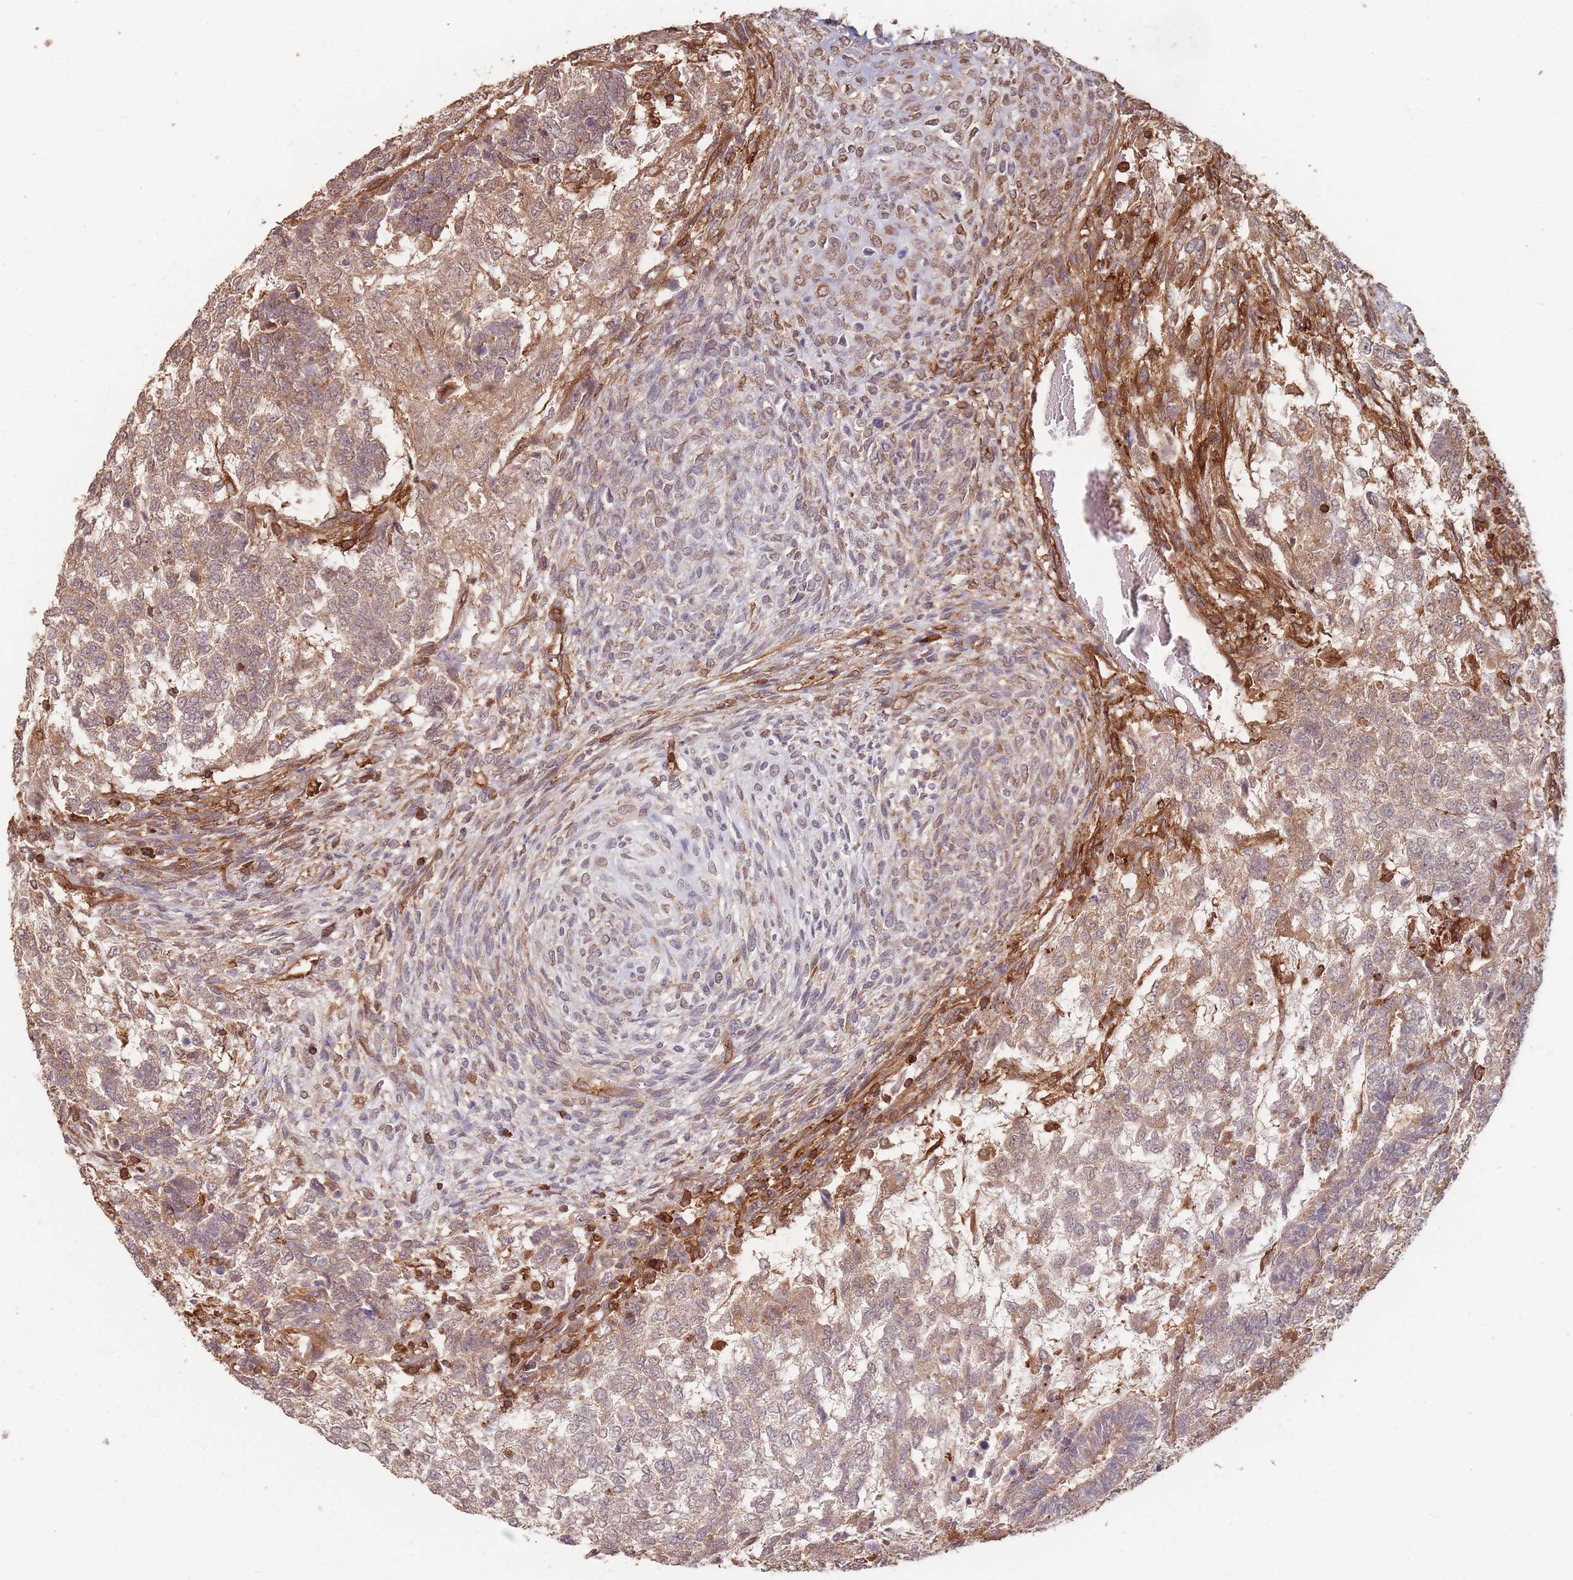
{"staining": {"intensity": "strong", "quantity": "25%-75%", "location": "cytoplasmic/membranous"}, "tissue": "testis cancer", "cell_type": "Tumor cells", "image_type": "cancer", "snomed": [{"axis": "morphology", "description": "Carcinoma, Embryonal, NOS"}, {"axis": "topography", "description": "Testis"}], "caption": "Protein staining of testis cancer tissue shows strong cytoplasmic/membranous expression in approximately 25%-75% of tumor cells.", "gene": "PLS3", "patient": {"sex": "male", "age": 23}}